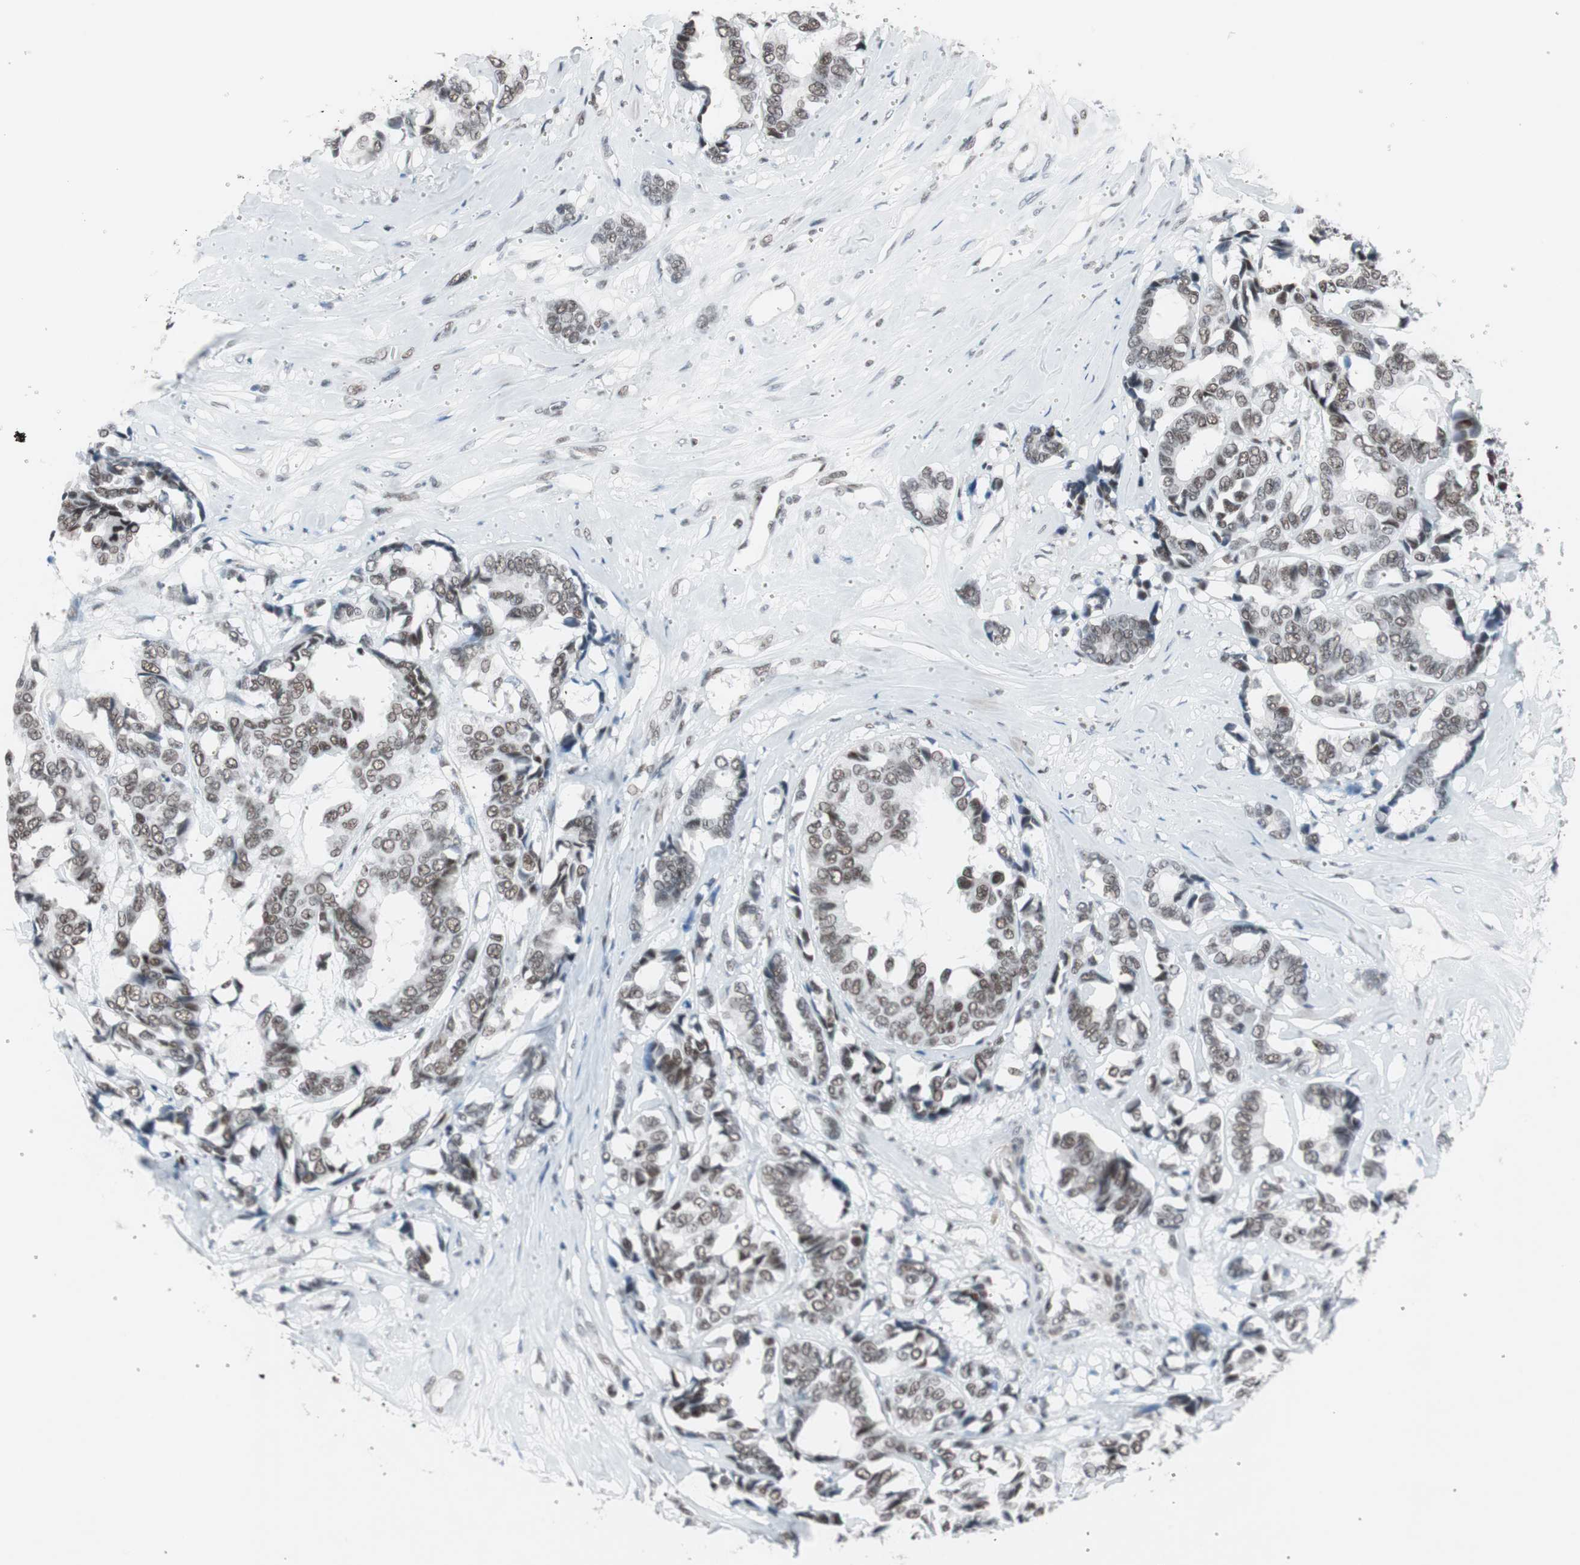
{"staining": {"intensity": "weak", "quantity": "25%-75%", "location": "nuclear"}, "tissue": "breast cancer", "cell_type": "Tumor cells", "image_type": "cancer", "snomed": [{"axis": "morphology", "description": "Duct carcinoma"}, {"axis": "topography", "description": "Breast"}], "caption": "Immunohistochemical staining of breast cancer (infiltrating ductal carcinoma) shows low levels of weak nuclear positivity in approximately 25%-75% of tumor cells.", "gene": "ARID1A", "patient": {"sex": "female", "age": 87}}